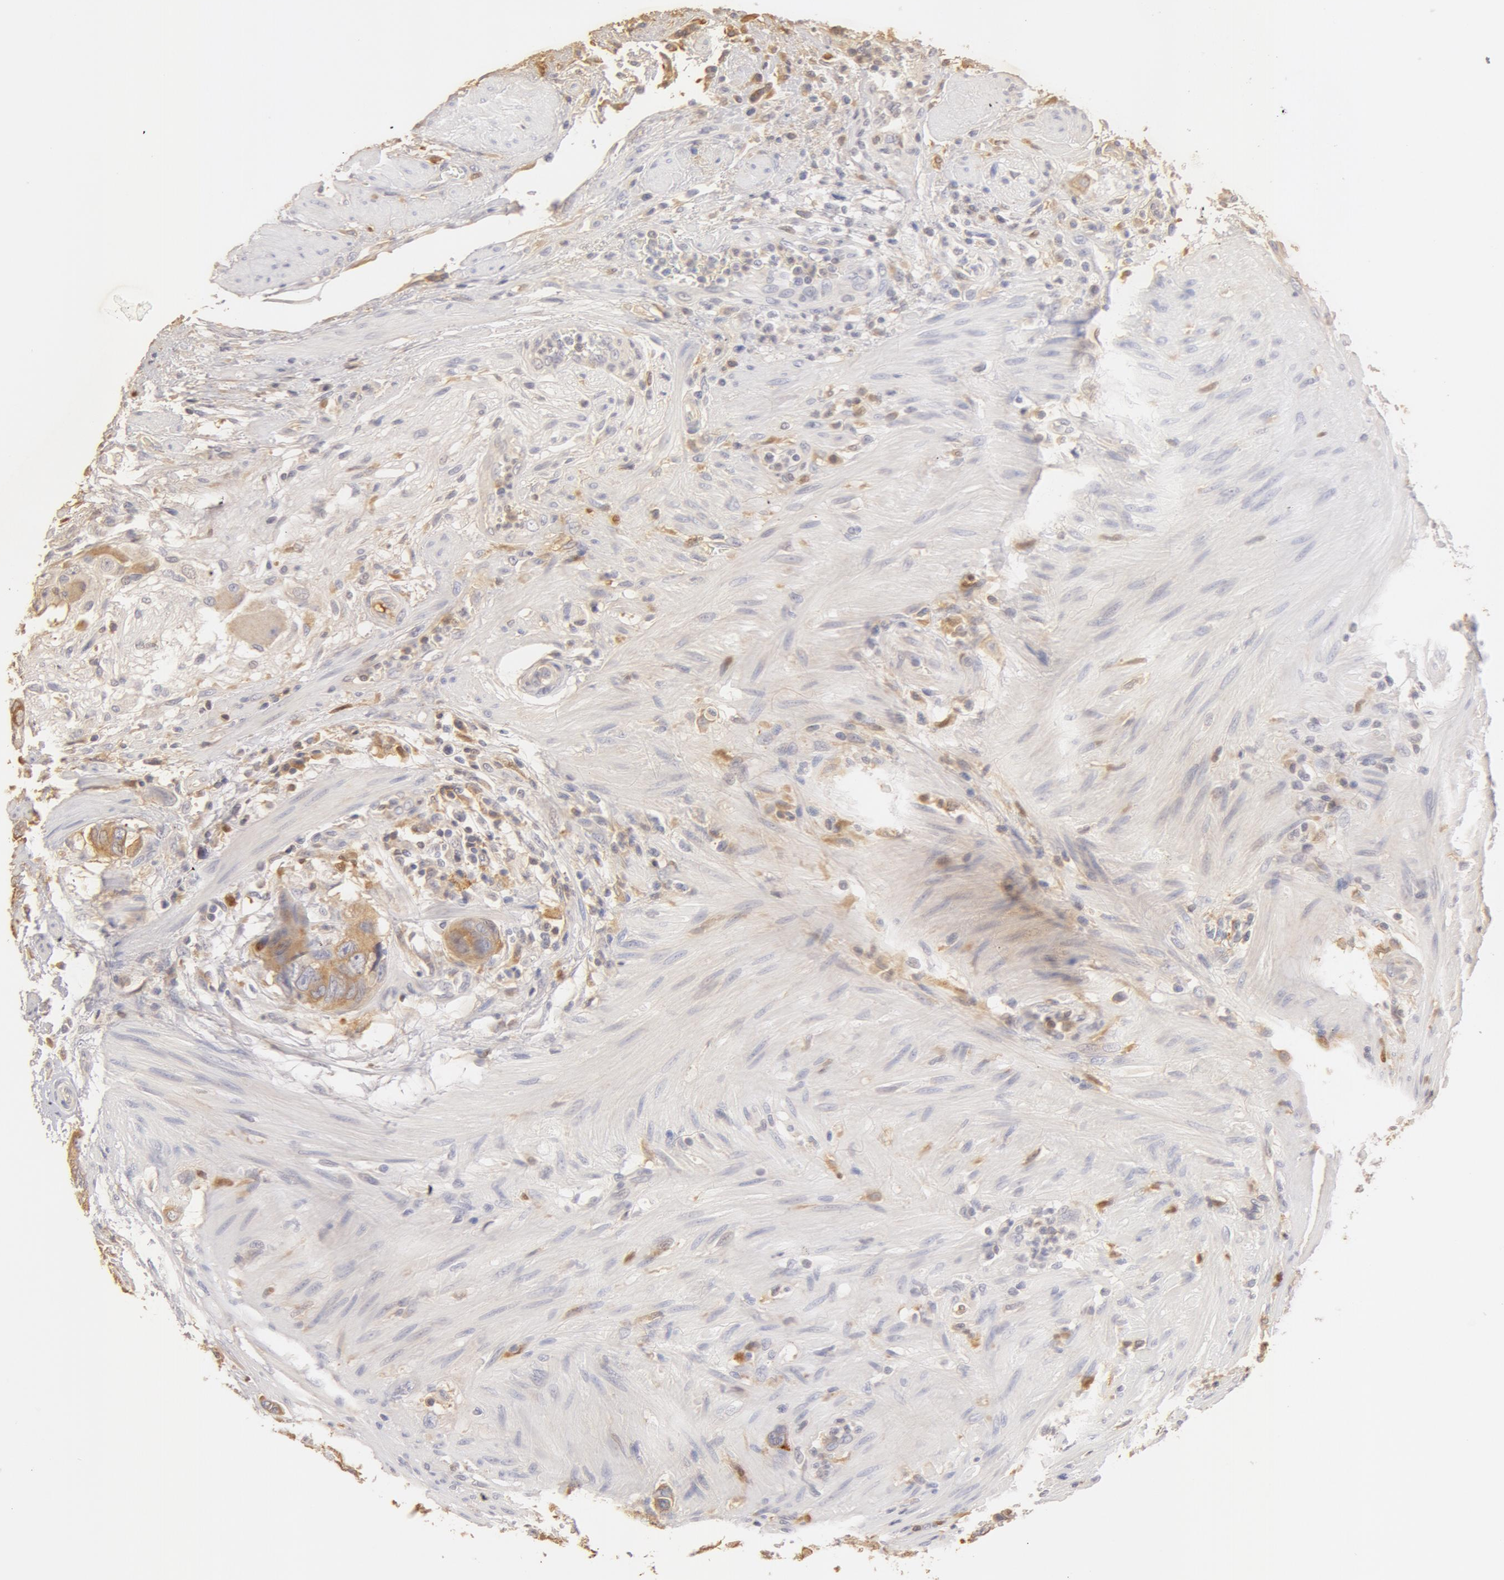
{"staining": {"intensity": "moderate", "quantity": ">75%", "location": "cytoplasmic/membranous"}, "tissue": "colorectal cancer", "cell_type": "Tumor cells", "image_type": "cancer", "snomed": [{"axis": "morphology", "description": "Adenocarcinoma, NOS"}, {"axis": "topography", "description": "Rectum"}], "caption": "This image reveals immunohistochemistry staining of colorectal cancer (adenocarcinoma), with medium moderate cytoplasmic/membranous positivity in about >75% of tumor cells.", "gene": "TF", "patient": {"sex": "female", "age": 67}}